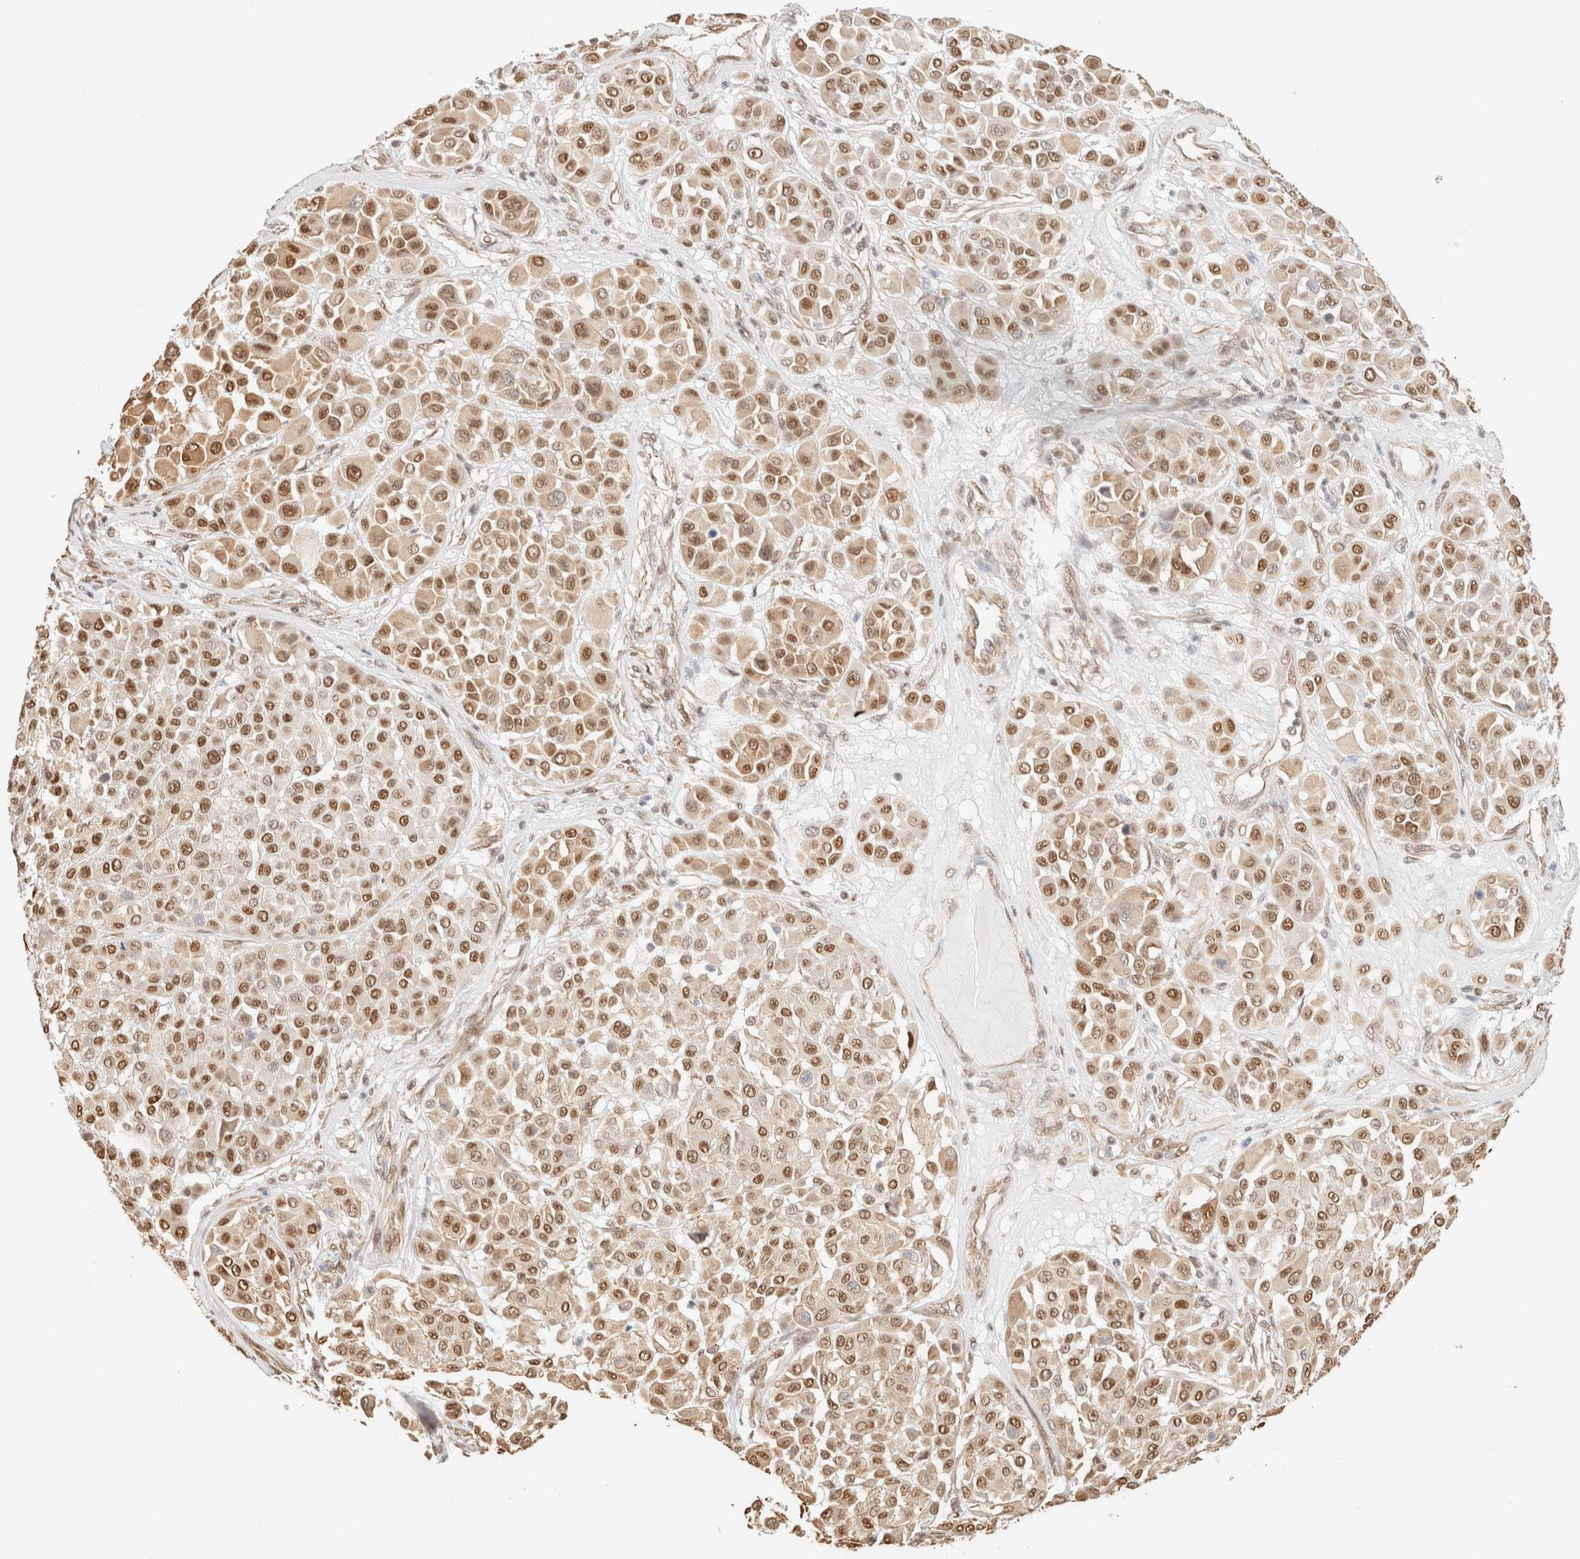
{"staining": {"intensity": "moderate", "quantity": ">75%", "location": "cytoplasmic/membranous,nuclear"}, "tissue": "melanoma", "cell_type": "Tumor cells", "image_type": "cancer", "snomed": [{"axis": "morphology", "description": "Malignant melanoma, Metastatic site"}, {"axis": "topography", "description": "Soft tissue"}], "caption": "Brown immunohistochemical staining in melanoma demonstrates moderate cytoplasmic/membranous and nuclear expression in about >75% of tumor cells.", "gene": "ARID5A", "patient": {"sex": "male", "age": 41}}